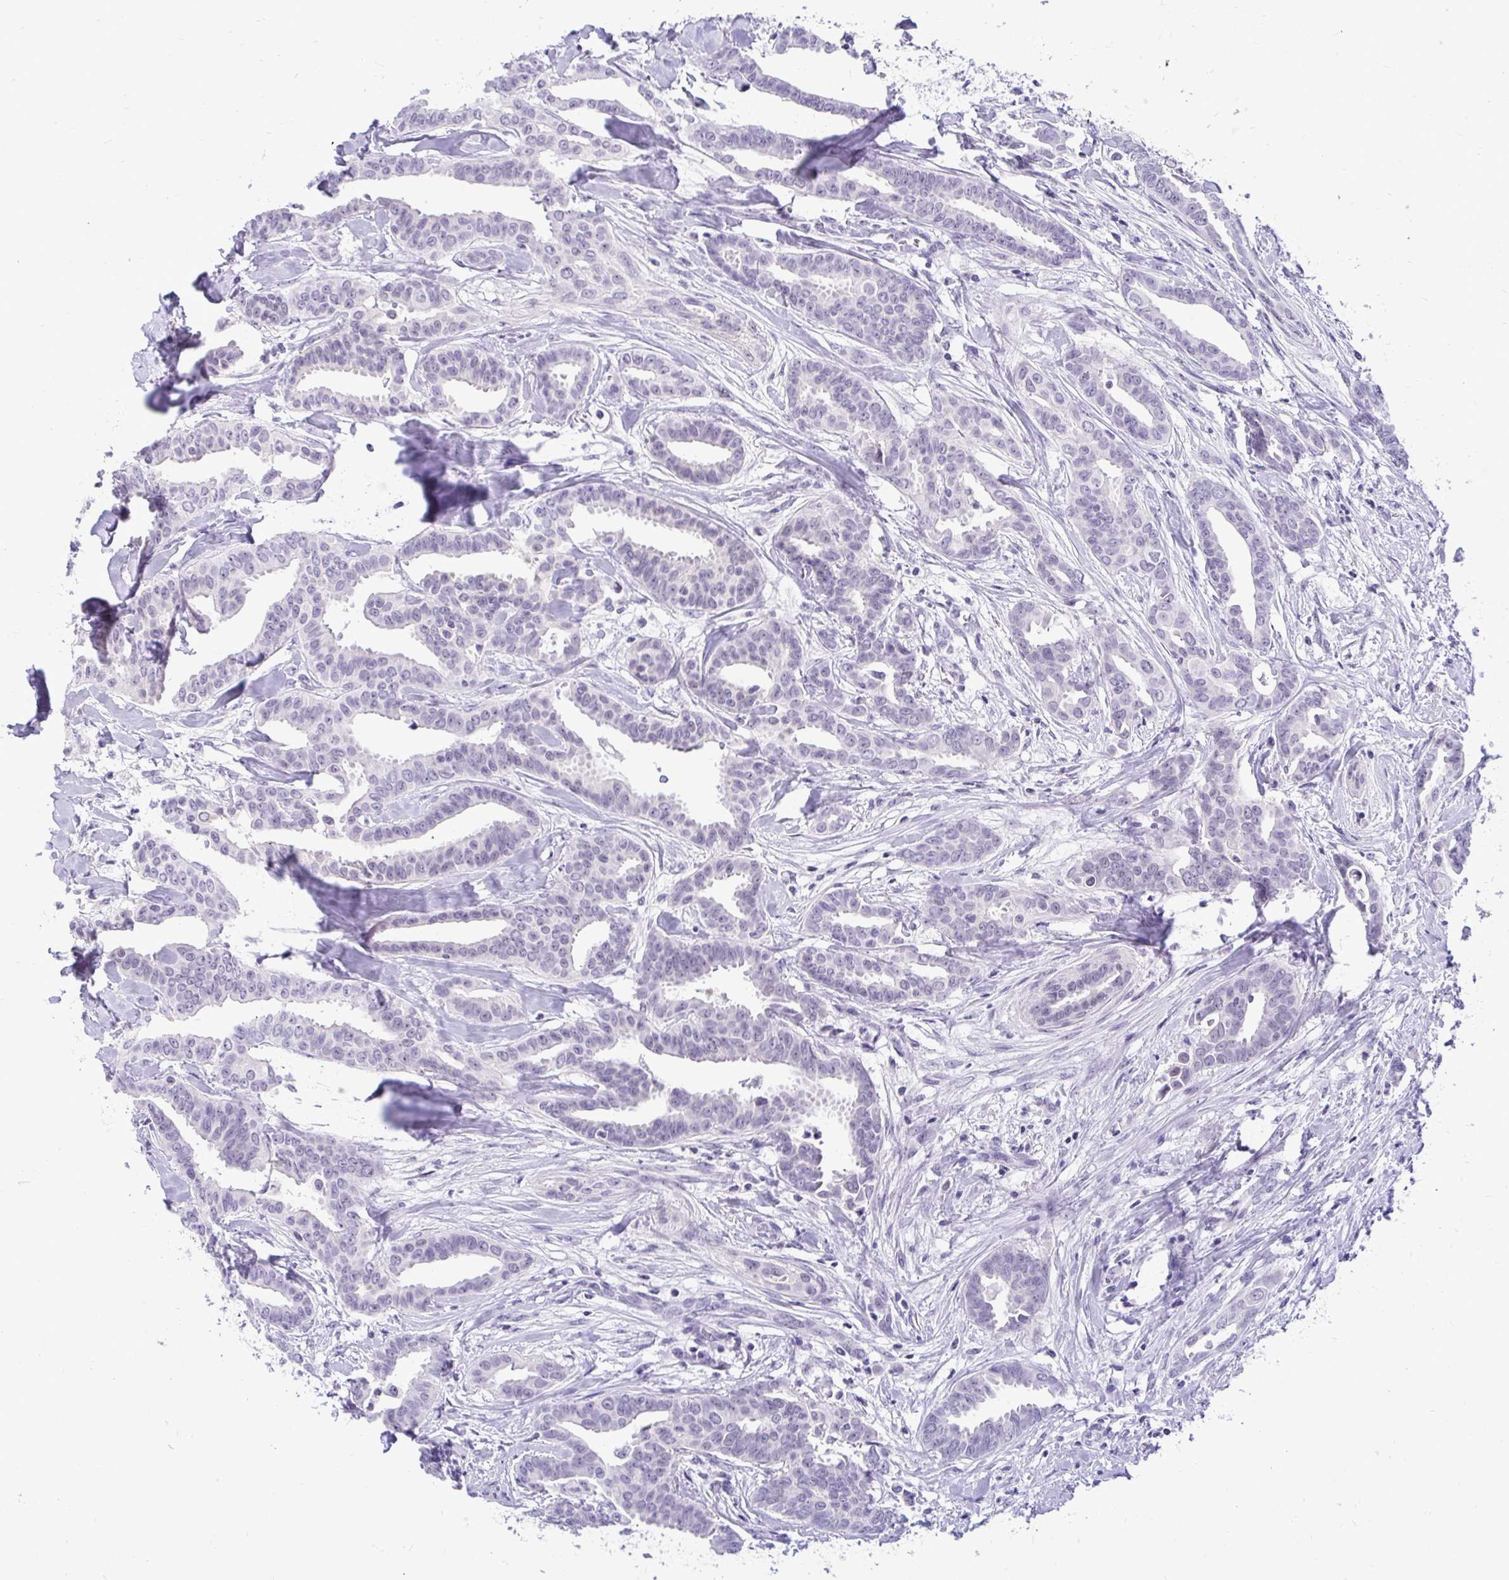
{"staining": {"intensity": "negative", "quantity": "none", "location": "none"}, "tissue": "breast cancer", "cell_type": "Tumor cells", "image_type": "cancer", "snomed": [{"axis": "morphology", "description": "Duct carcinoma"}, {"axis": "topography", "description": "Breast"}], "caption": "Immunohistochemistry histopathology image of intraductal carcinoma (breast) stained for a protein (brown), which reveals no staining in tumor cells.", "gene": "NIFK", "patient": {"sex": "female", "age": 45}}